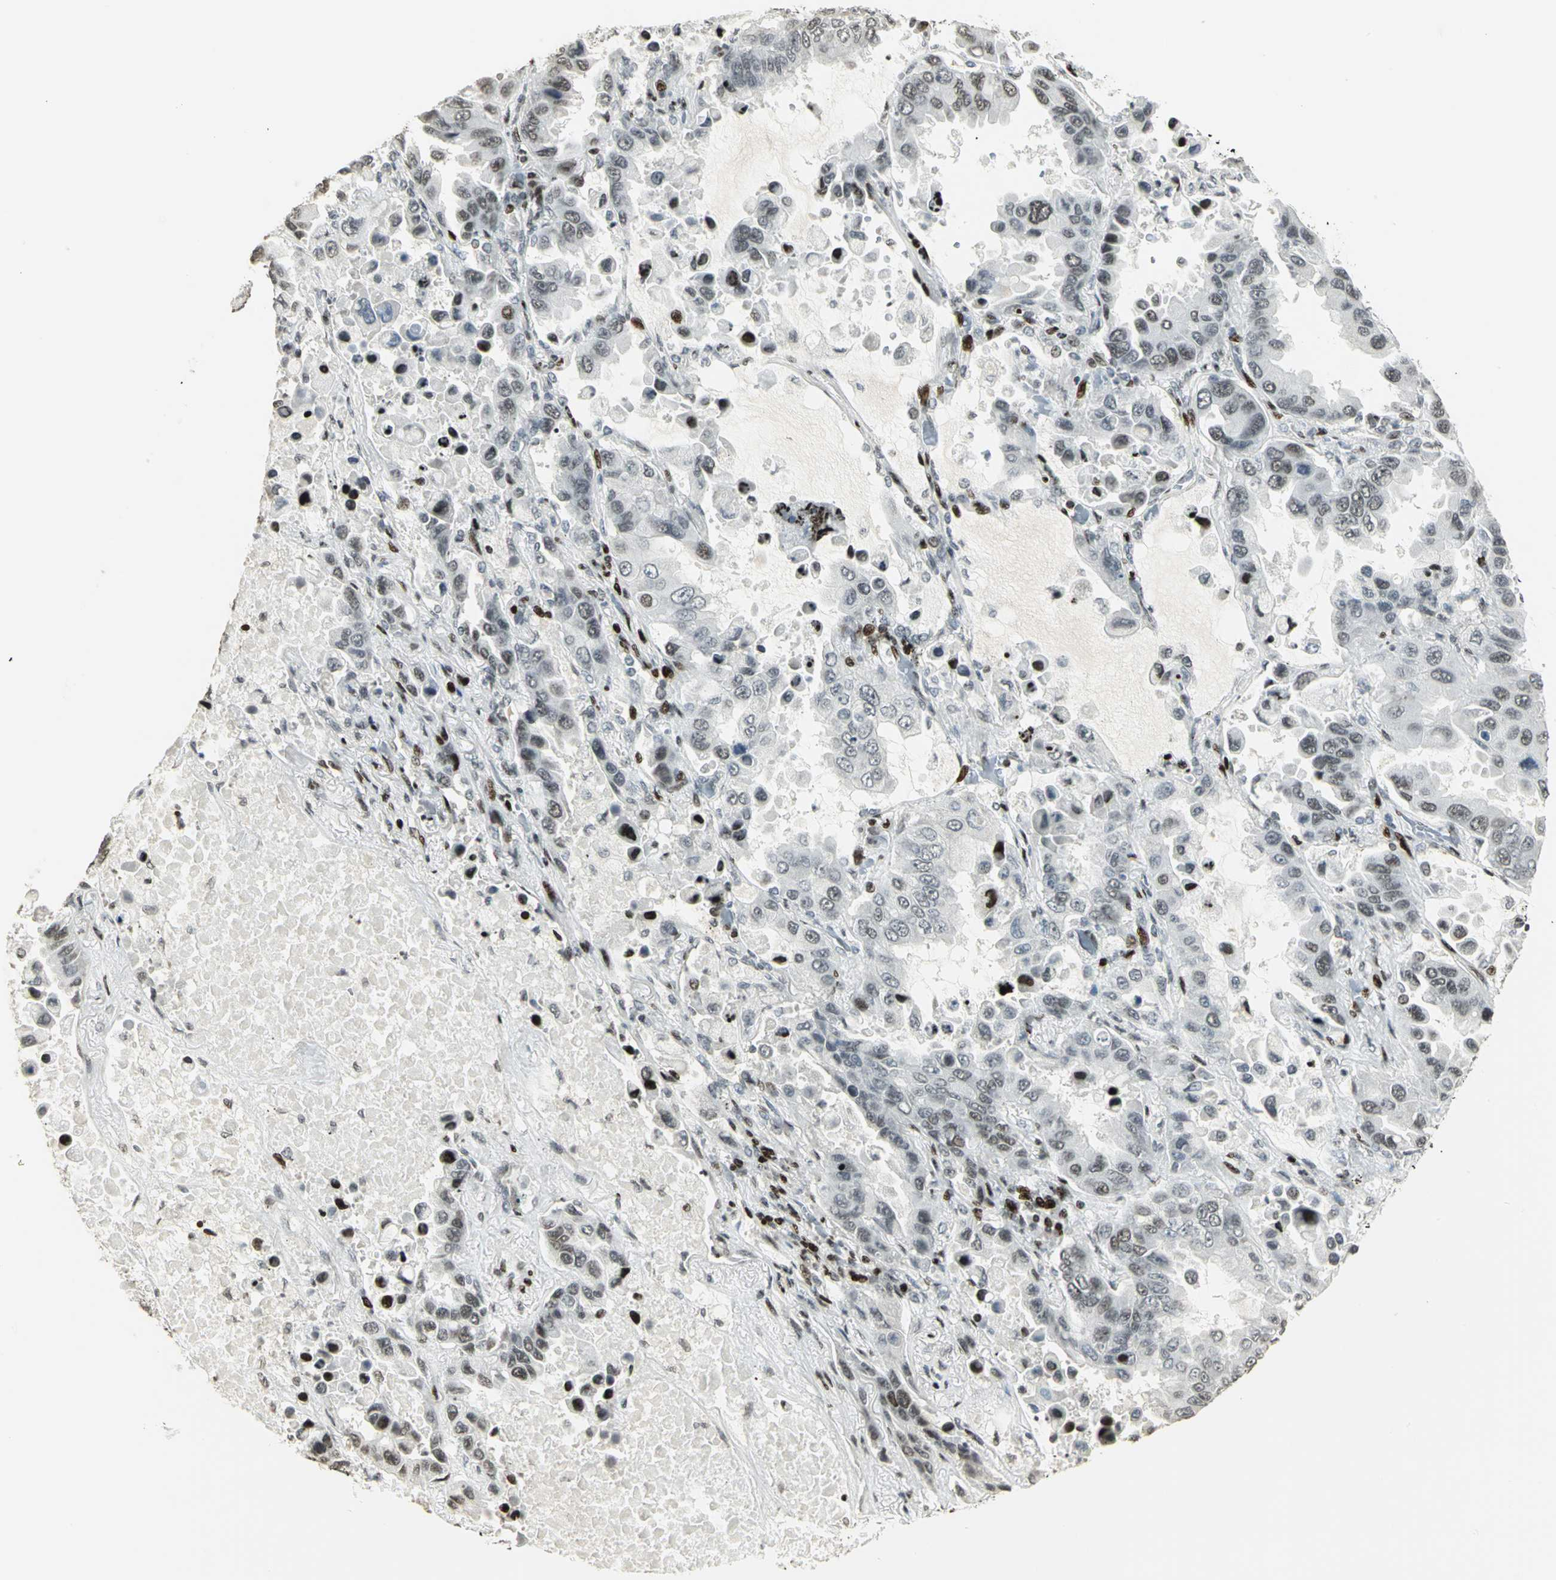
{"staining": {"intensity": "weak", "quantity": "<25%", "location": "nuclear"}, "tissue": "lung cancer", "cell_type": "Tumor cells", "image_type": "cancer", "snomed": [{"axis": "morphology", "description": "Adenocarcinoma, NOS"}, {"axis": "topography", "description": "Lung"}], "caption": "Immunohistochemistry (IHC) histopathology image of neoplastic tissue: human adenocarcinoma (lung) stained with DAB exhibits no significant protein staining in tumor cells. (Brightfield microscopy of DAB (3,3'-diaminobenzidine) immunohistochemistry (IHC) at high magnification).", "gene": "KDM1A", "patient": {"sex": "male", "age": 64}}